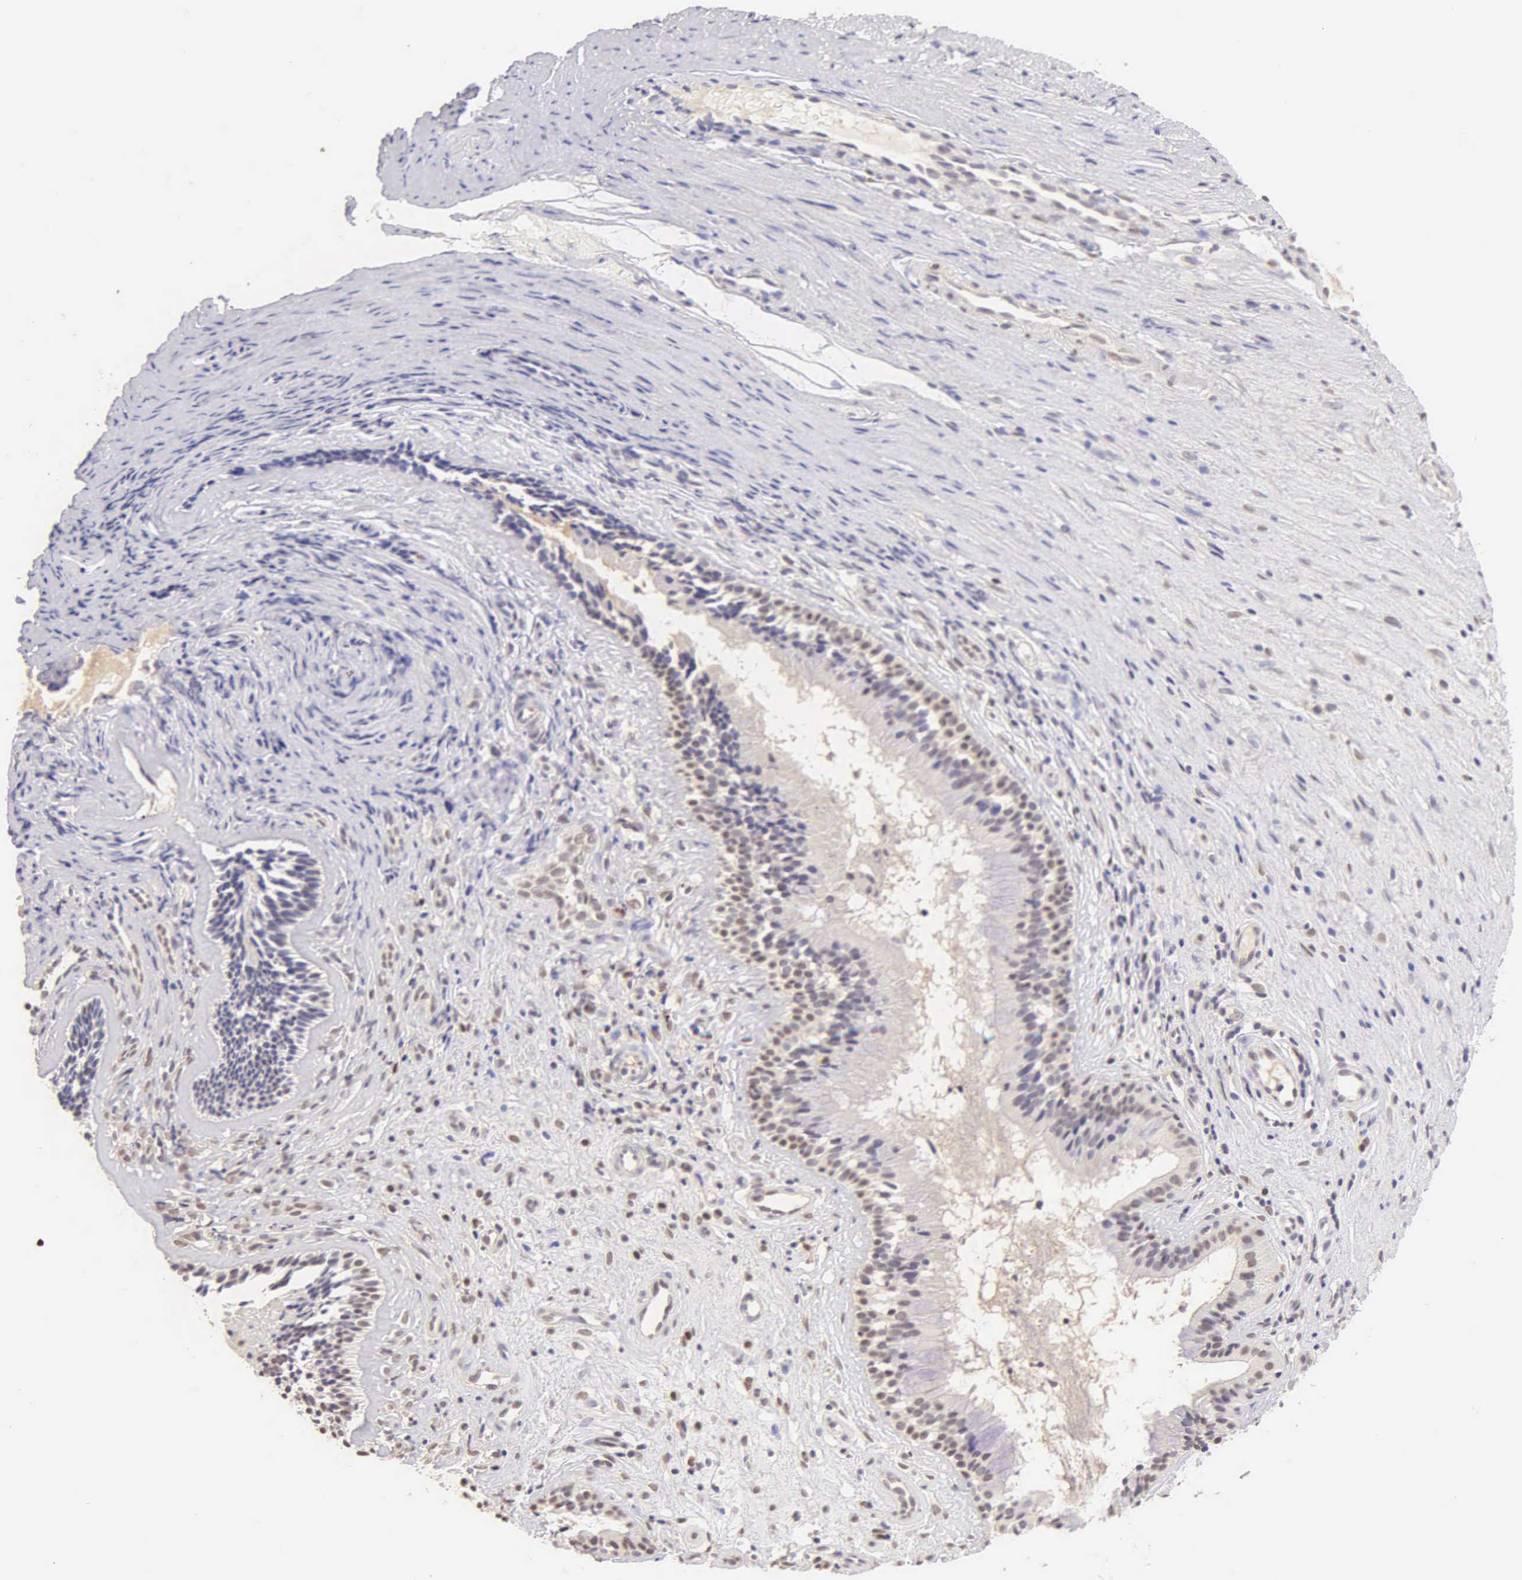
{"staining": {"intensity": "strong", "quantity": "<25%", "location": "nuclear"}, "tissue": "nasopharynx", "cell_type": "Respiratory epithelial cells", "image_type": "normal", "snomed": [{"axis": "morphology", "description": "Normal tissue, NOS"}, {"axis": "topography", "description": "Nasopharynx"}], "caption": "Normal nasopharynx reveals strong nuclear positivity in about <25% of respiratory epithelial cells.", "gene": "MKI67", "patient": {"sex": "female", "age": 78}}